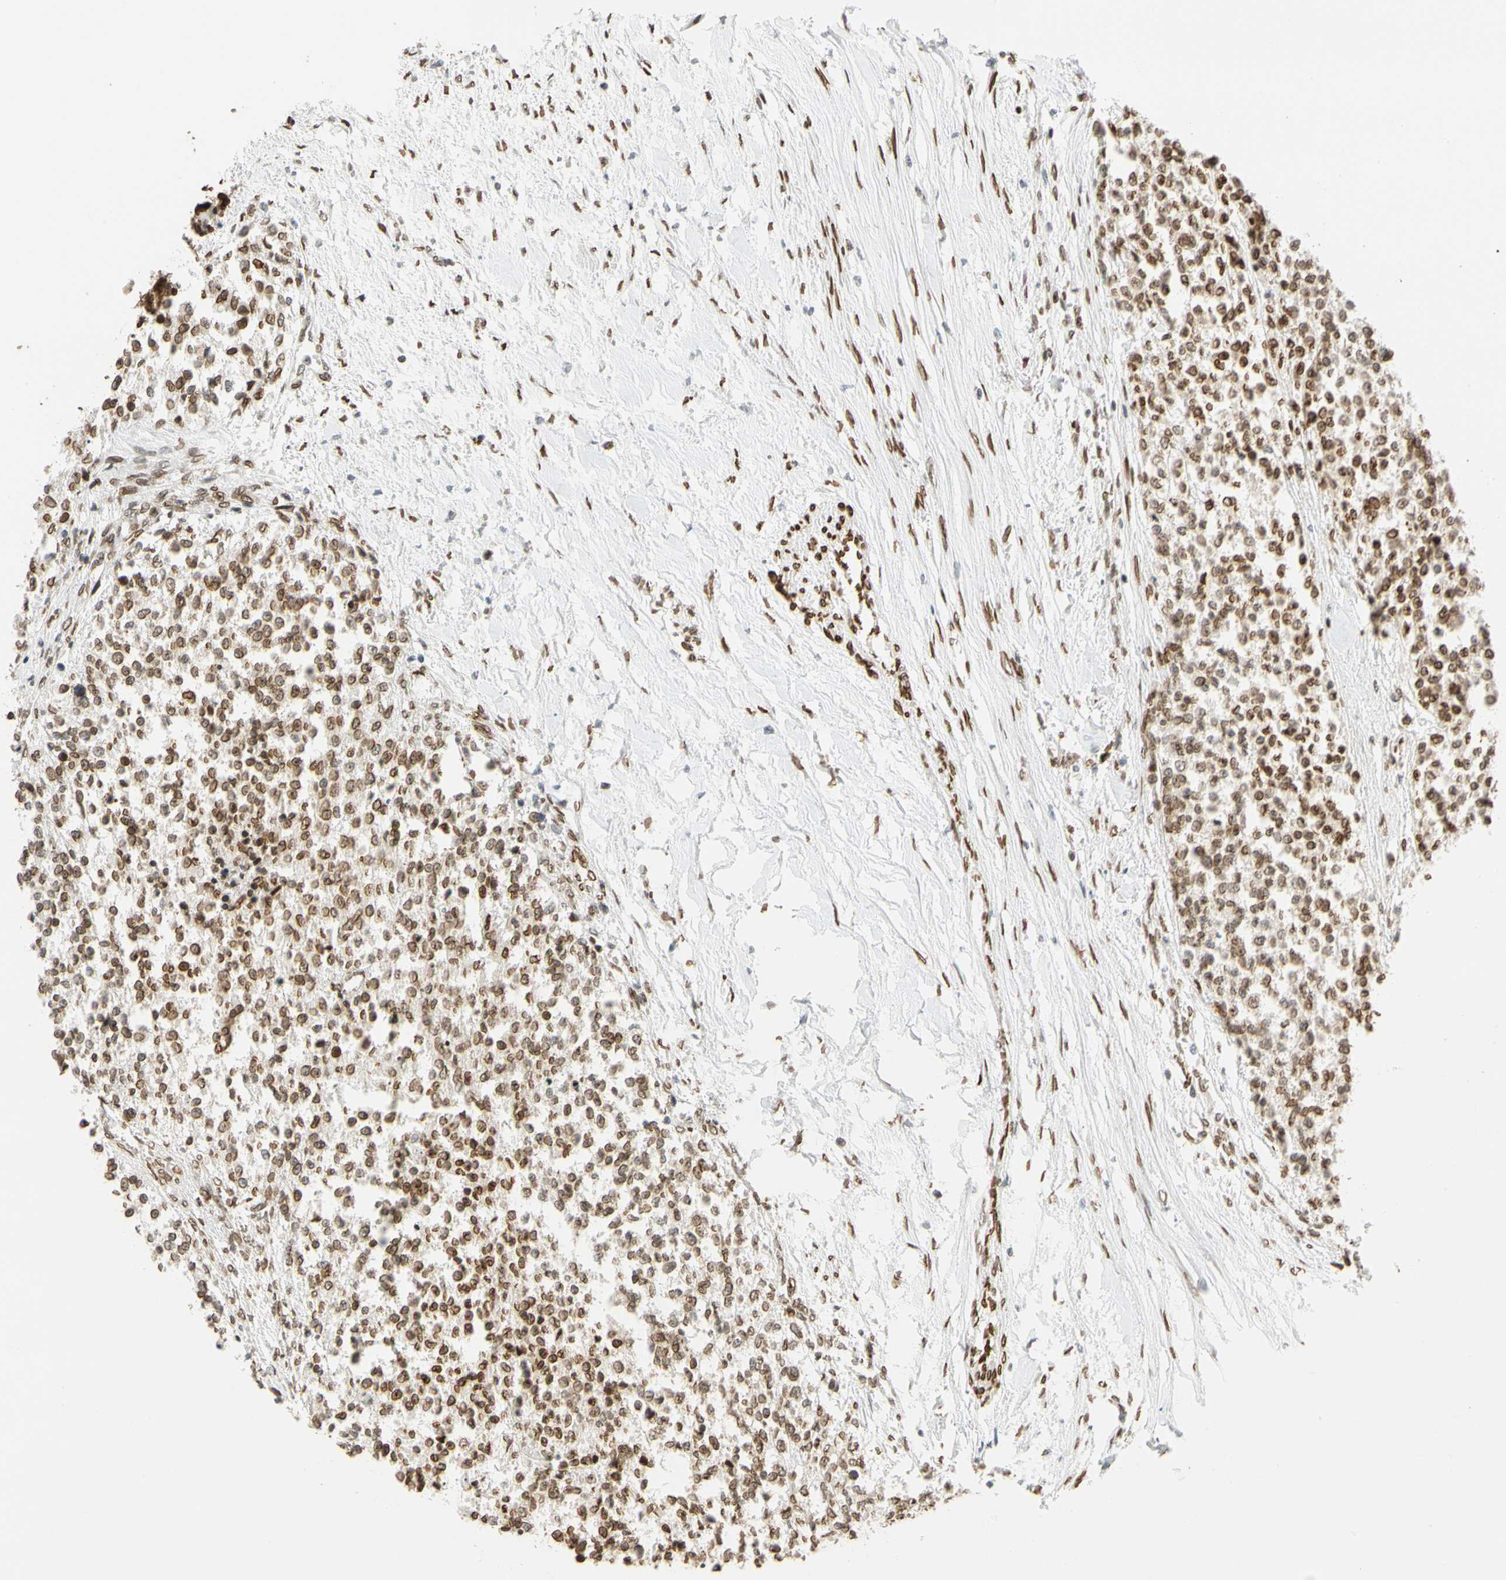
{"staining": {"intensity": "strong", "quantity": ">75%", "location": "cytoplasmic/membranous,nuclear"}, "tissue": "testis cancer", "cell_type": "Tumor cells", "image_type": "cancer", "snomed": [{"axis": "morphology", "description": "Seminoma, NOS"}, {"axis": "topography", "description": "Testis"}], "caption": "Immunohistochemistry histopathology image of human testis cancer stained for a protein (brown), which displays high levels of strong cytoplasmic/membranous and nuclear expression in approximately >75% of tumor cells.", "gene": "SUN1", "patient": {"sex": "male", "age": 59}}